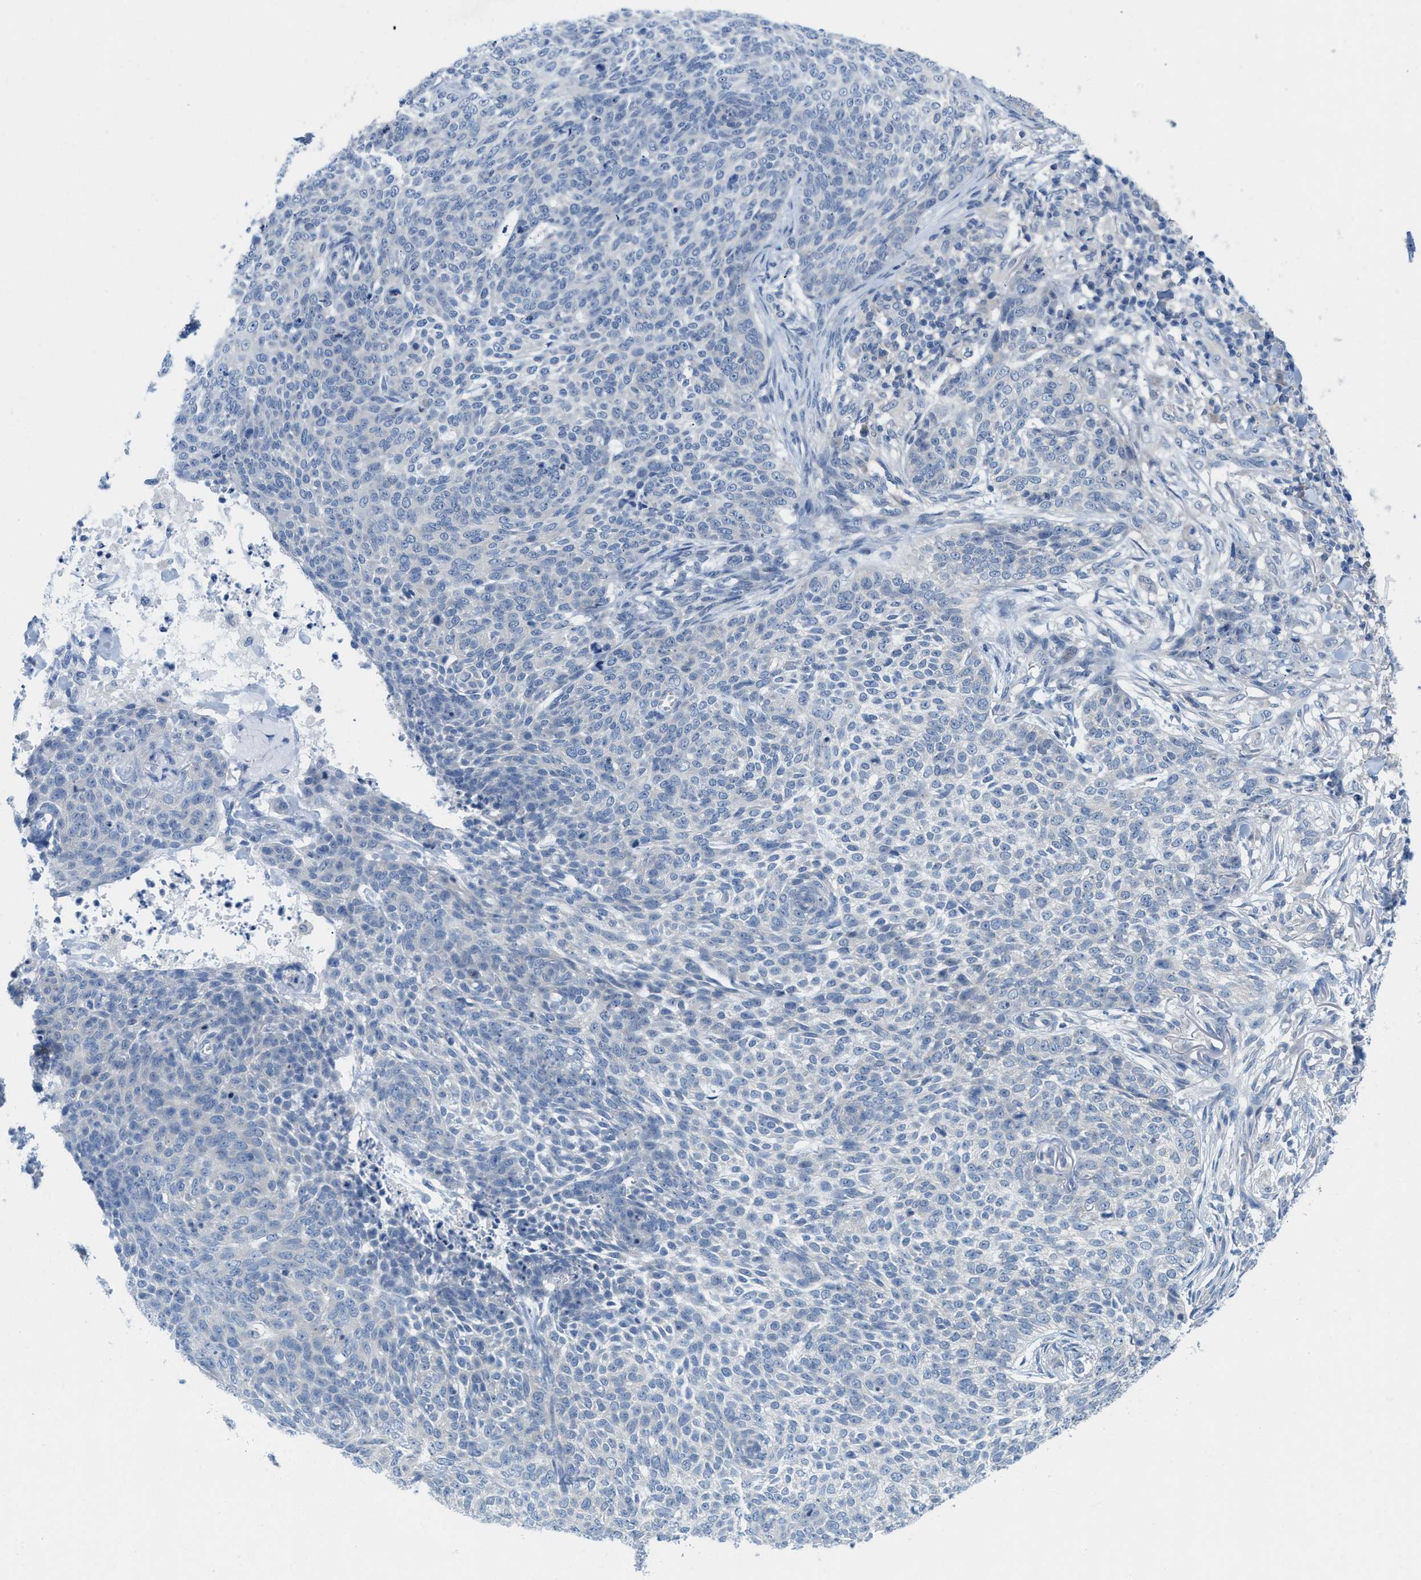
{"staining": {"intensity": "negative", "quantity": "none", "location": "none"}, "tissue": "skin cancer", "cell_type": "Tumor cells", "image_type": "cancer", "snomed": [{"axis": "morphology", "description": "Basal cell carcinoma"}, {"axis": "topography", "description": "Skin"}], "caption": "Micrograph shows no protein expression in tumor cells of skin cancer tissue.", "gene": "WIPI2", "patient": {"sex": "female", "age": 64}}